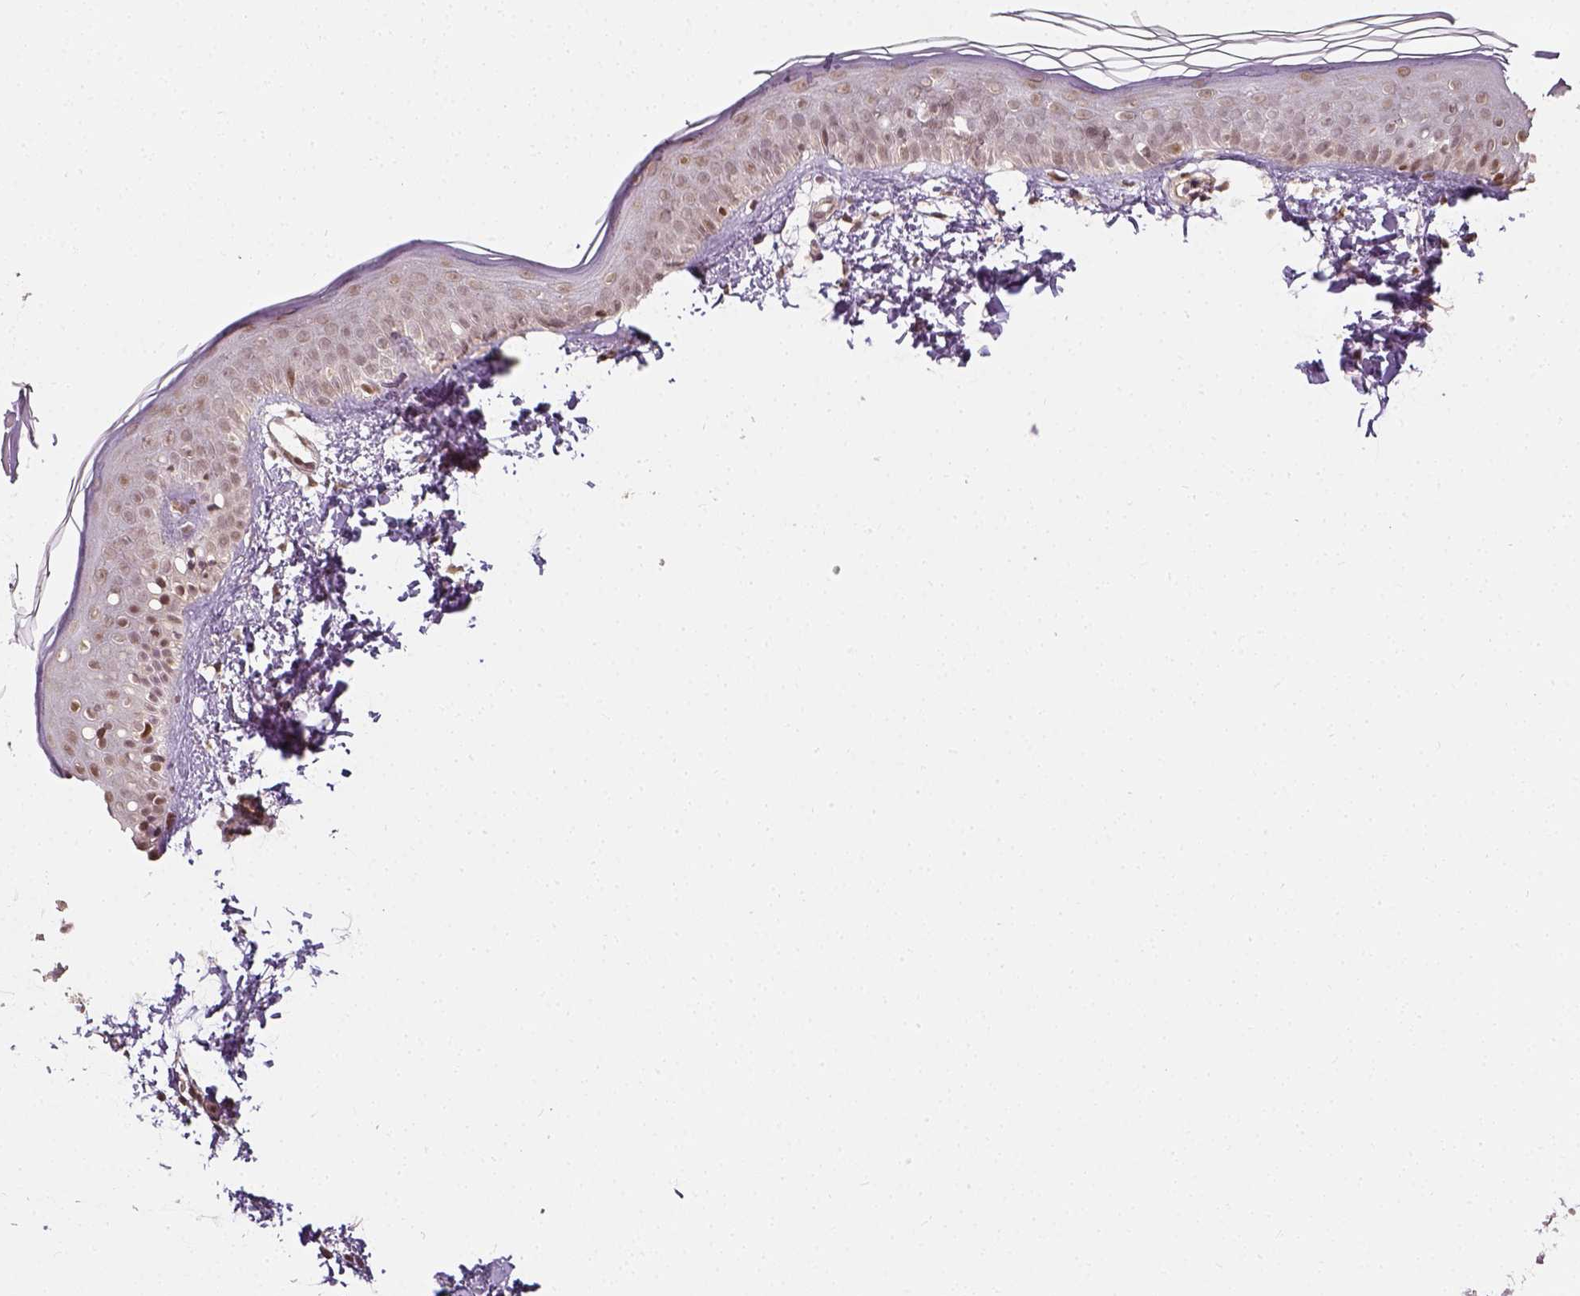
{"staining": {"intensity": "weak", "quantity": ">75%", "location": "cytoplasmic/membranous,nuclear"}, "tissue": "skin", "cell_type": "Fibroblasts", "image_type": "normal", "snomed": [{"axis": "morphology", "description": "Normal tissue, NOS"}, {"axis": "topography", "description": "Skin"}], "caption": "This histopathology image shows IHC staining of benign human skin, with low weak cytoplasmic/membranous,nuclear positivity in approximately >75% of fibroblasts.", "gene": "ZMAT3", "patient": {"sex": "female", "age": 62}}